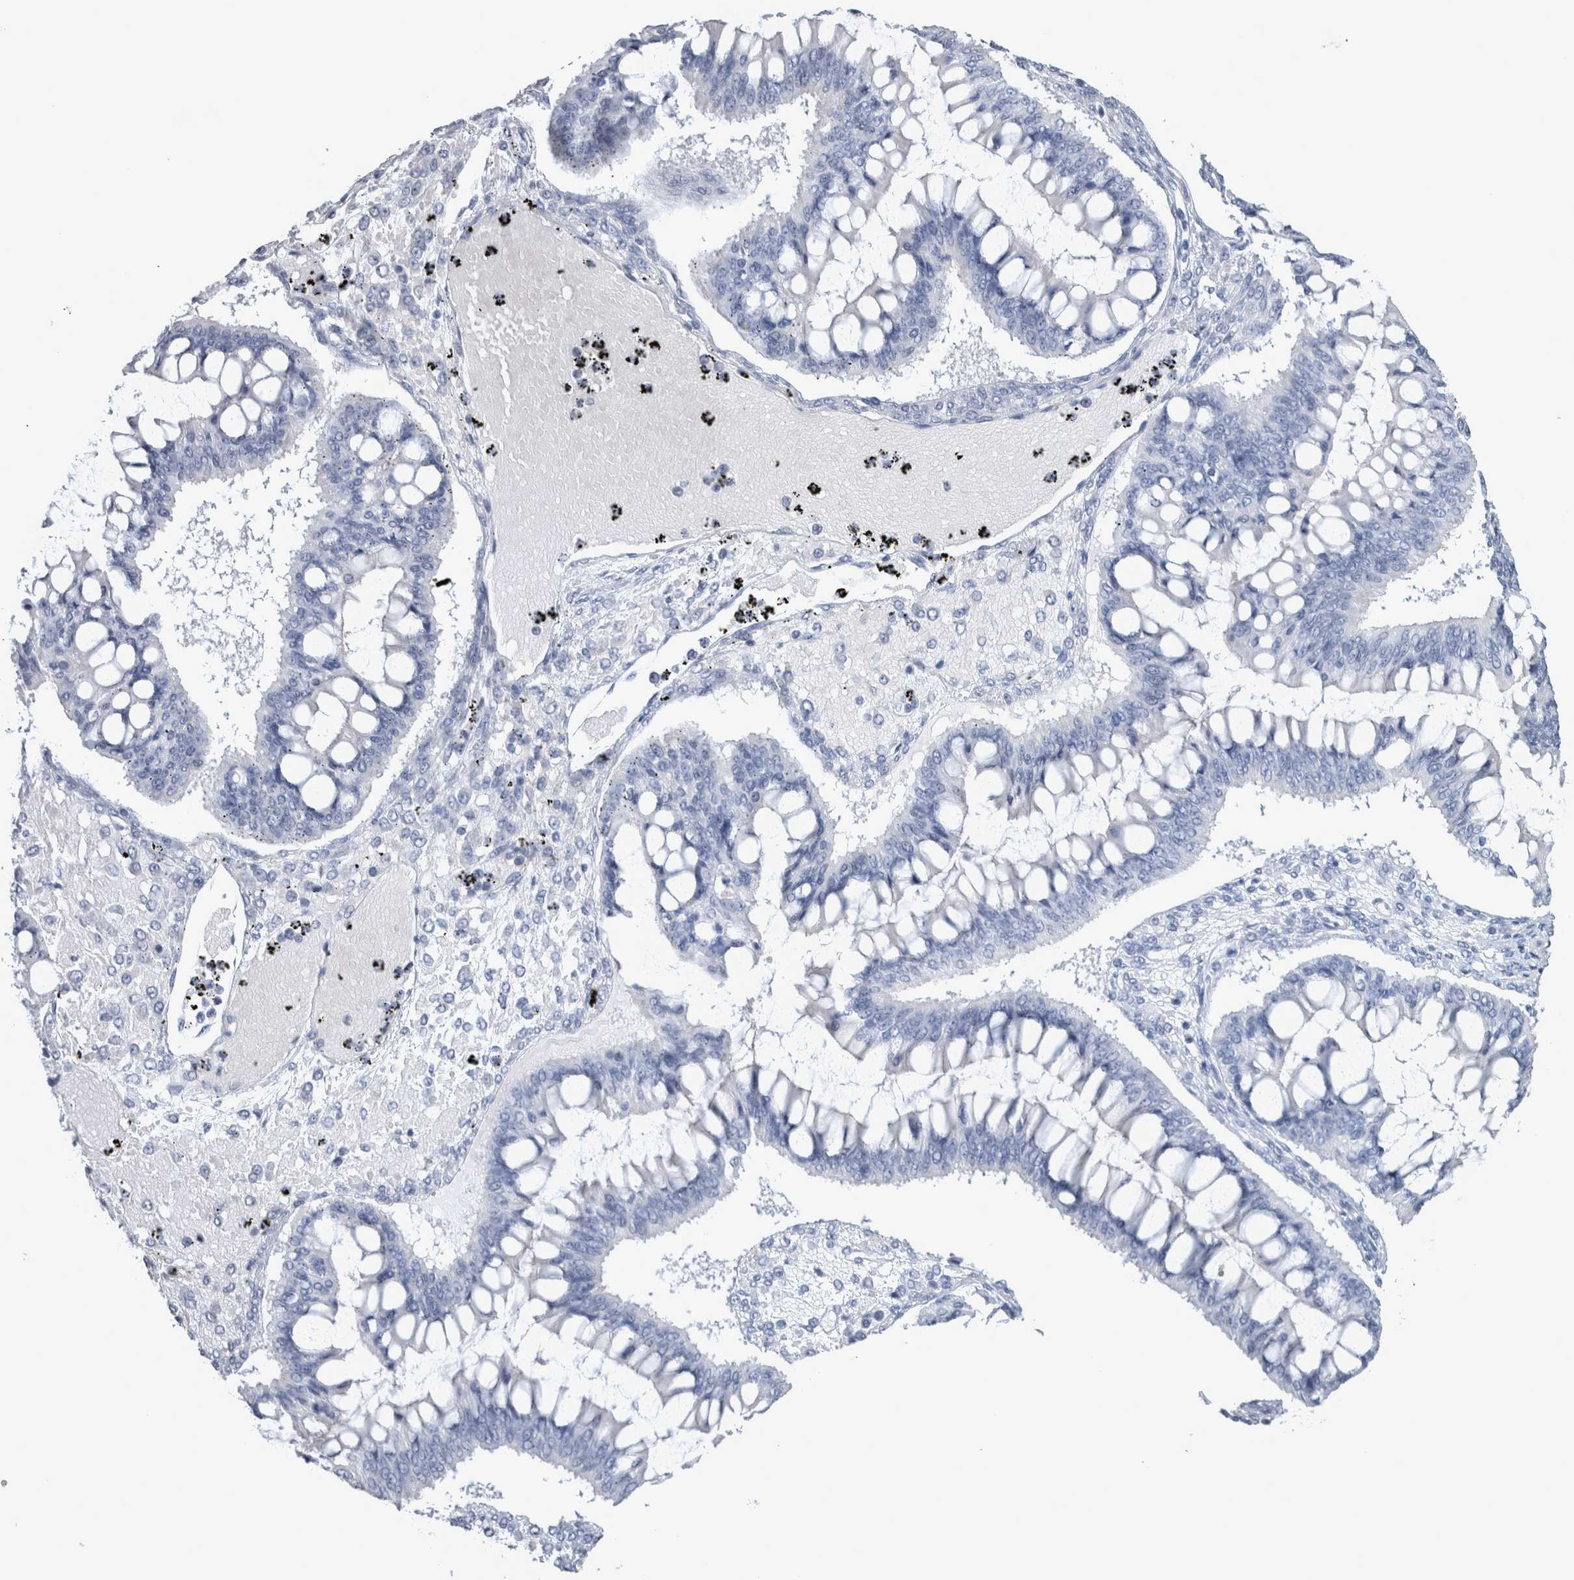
{"staining": {"intensity": "negative", "quantity": "none", "location": "none"}, "tissue": "ovarian cancer", "cell_type": "Tumor cells", "image_type": "cancer", "snomed": [{"axis": "morphology", "description": "Cystadenocarcinoma, mucinous, NOS"}, {"axis": "topography", "description": "Ovary"}], "caption": "Photomicrograph shows no protein expression in tumor cells of ovarian mucinous cystadenocarcinoma tissue. (DAB immunohistochemistry (IHC), high magnification).", "gene": "MSMB", "patient": {"sex": "female", "age": 73}}